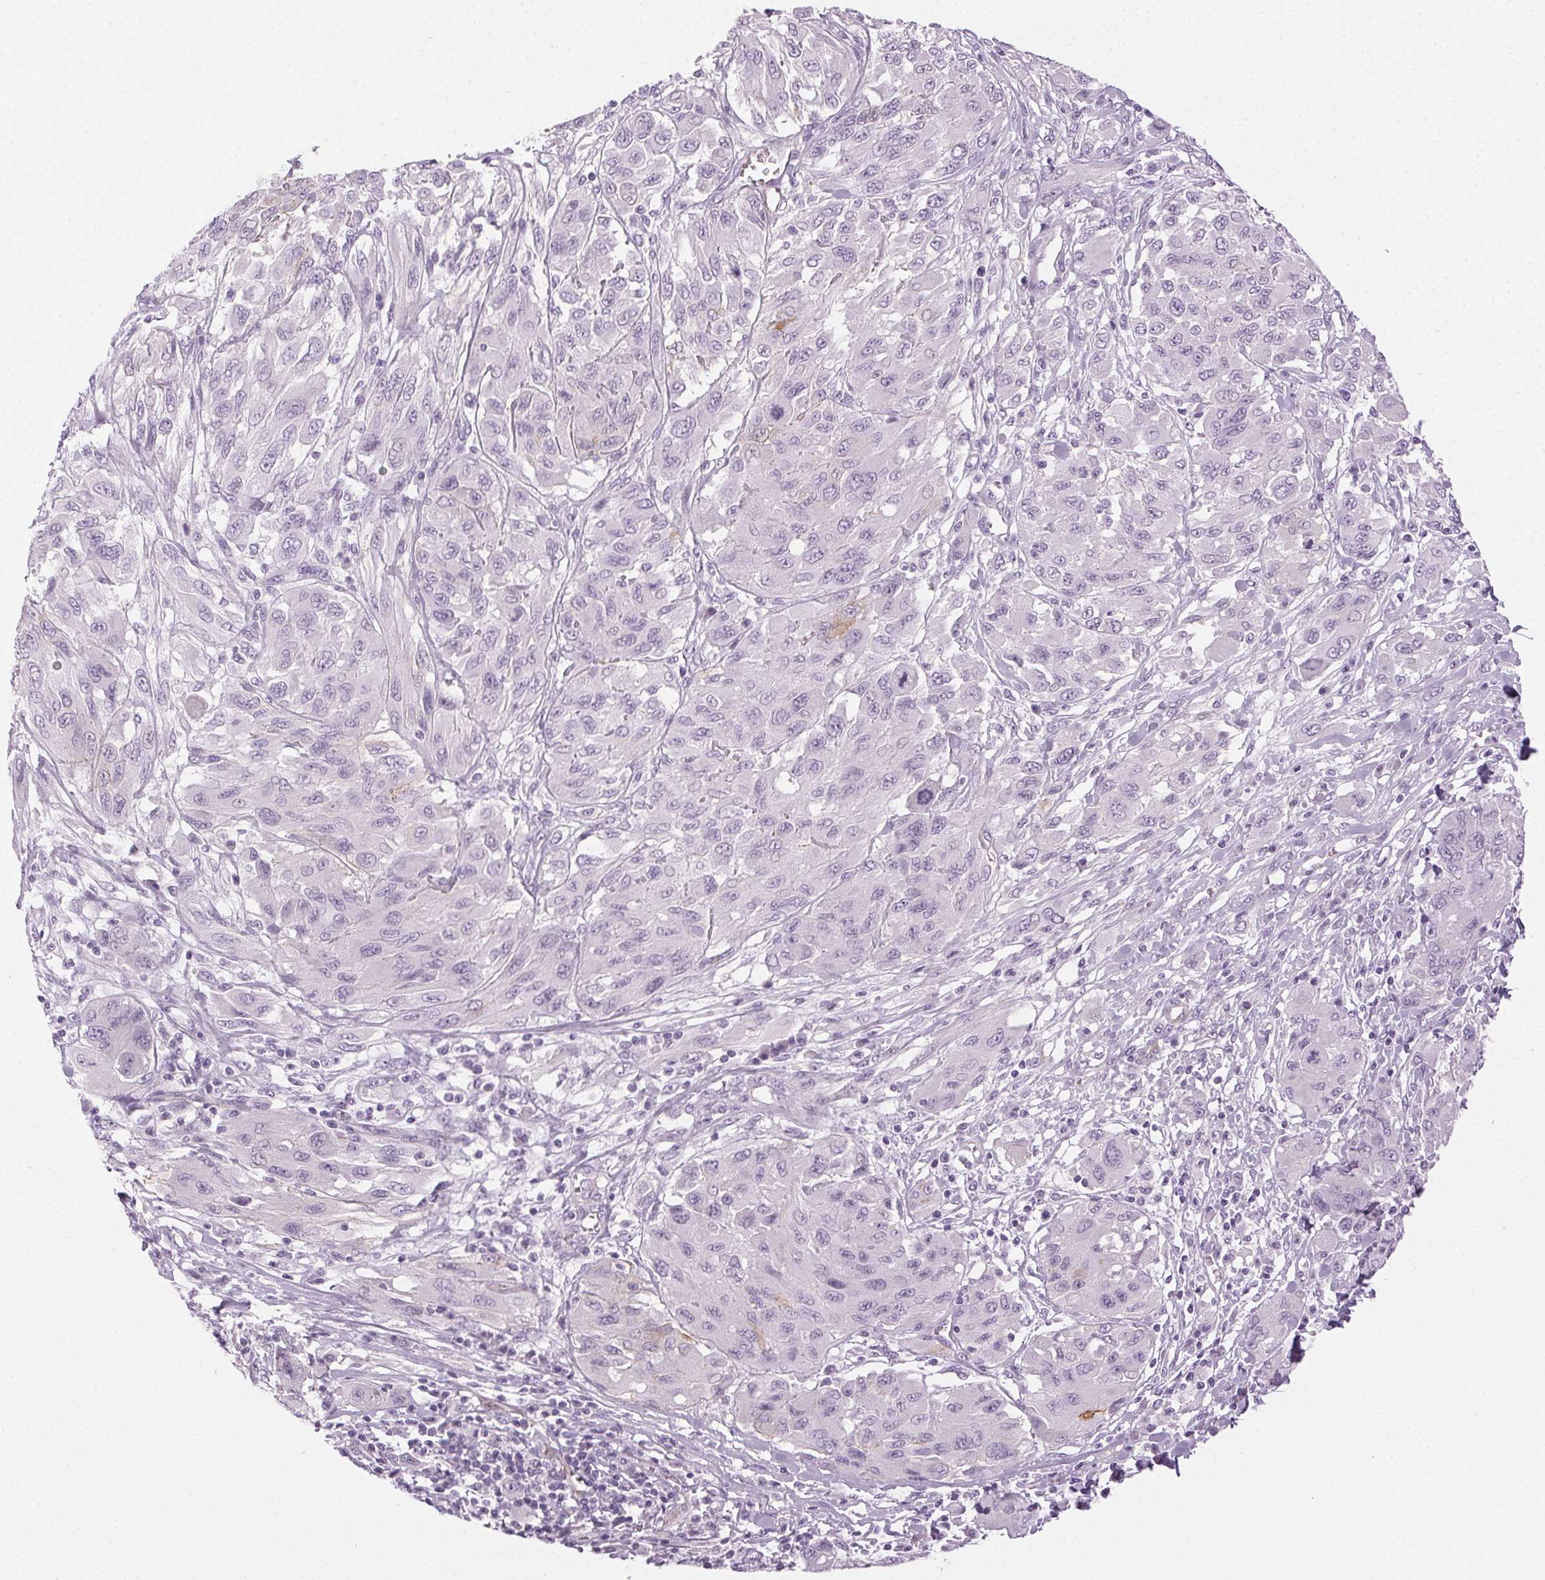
{"staining": {"intensity": "negative", "quantity": "none", "location": "none"}, "tissue": "melanoma", "cell_type": "Tumor cells", "image_type": "cancer", "snomed": [{"axis": "morphology", "description": "Malignant melanoma, NOS"}, {"axis": "topography", "description": "Skin"}], "caption": "This photomicrograph is of malignant melanoma stained with immunohistochemistry to label a protein in brown with the nuclei are counter-stained blue. There is no staining in tumor cells.", "gene": "AIF1L", "patient": {"sex": "female", "age": 91}}